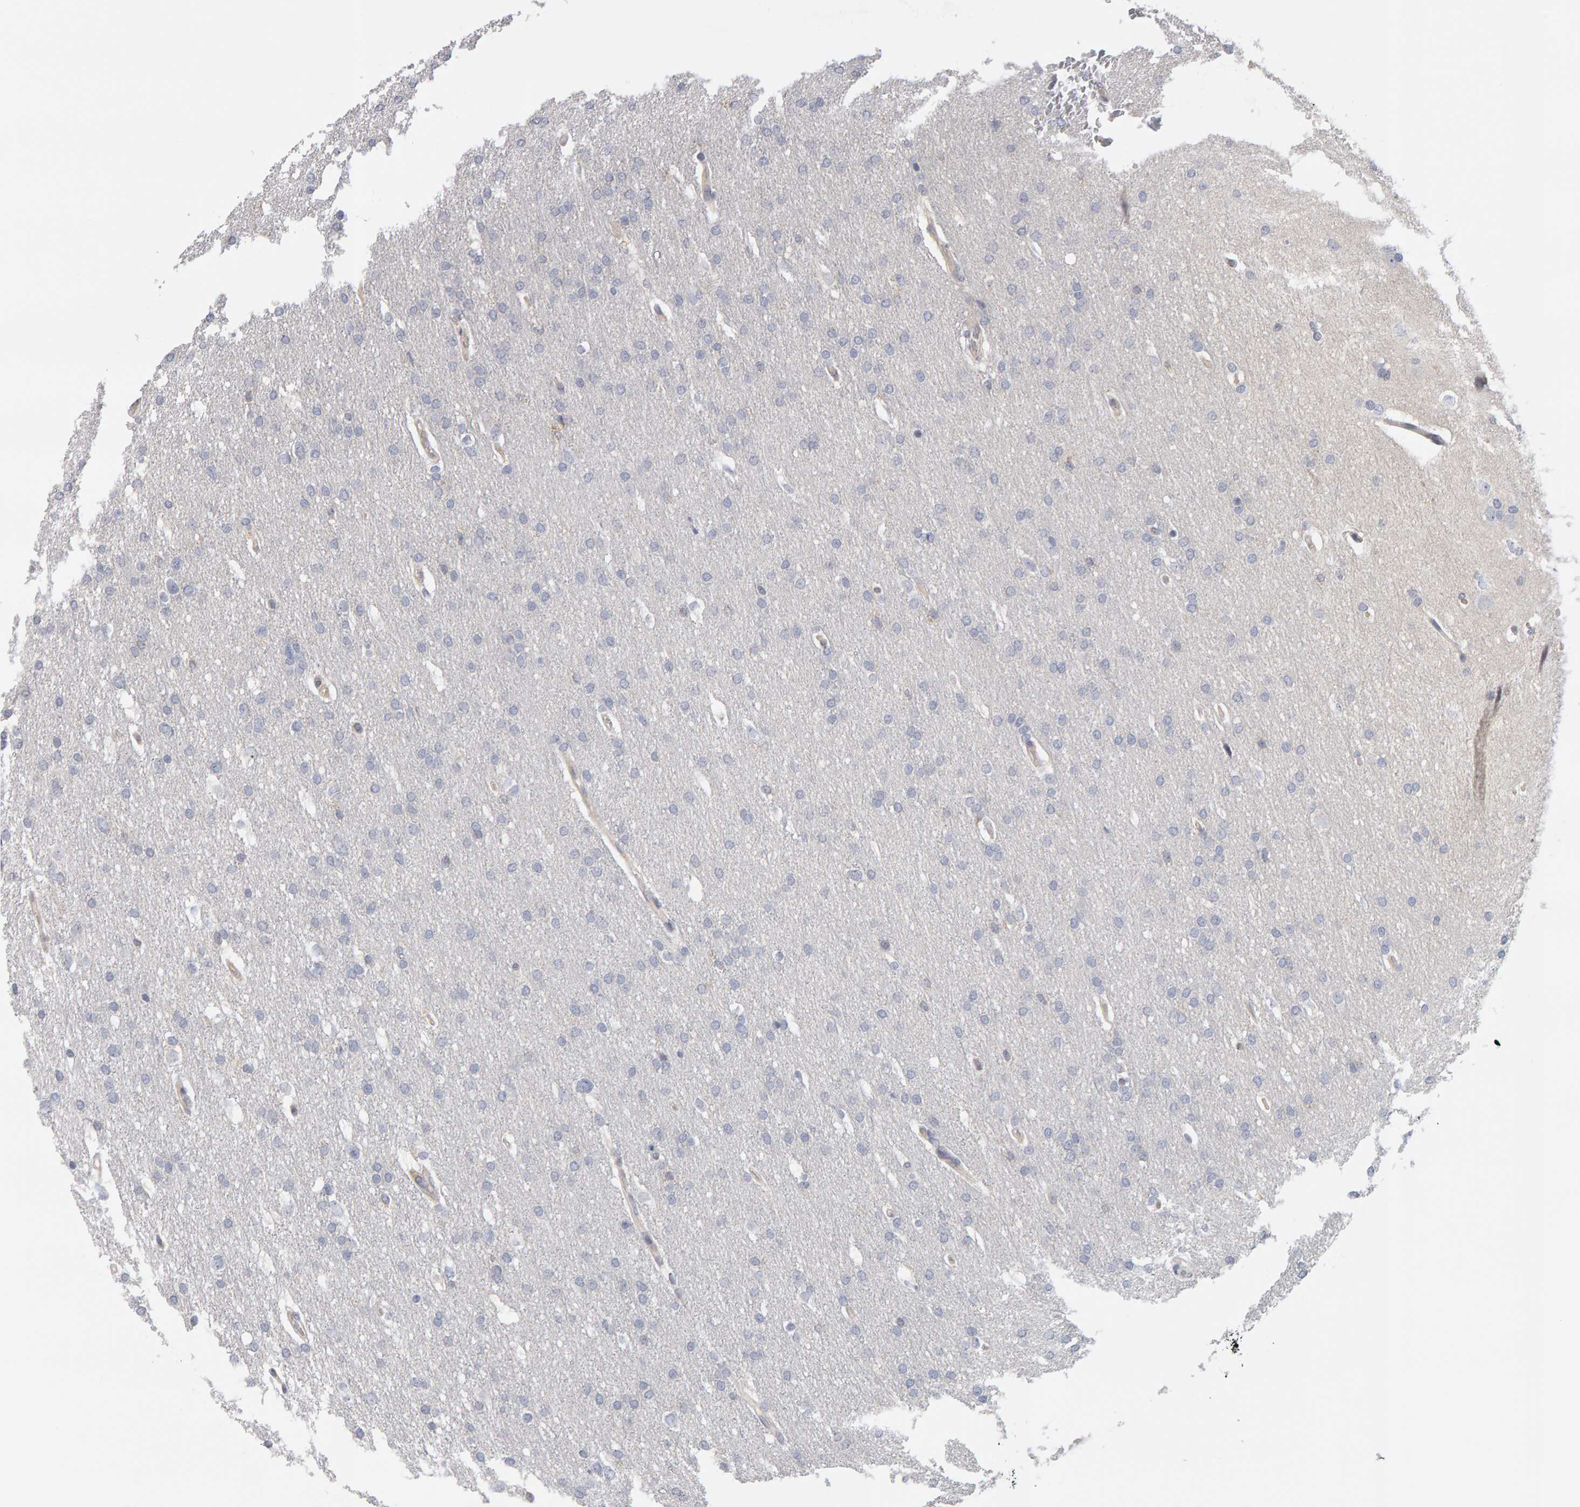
{"staining": {"intensity": "negative", "quantity": "none", "location": "none"}, "tissue": "glioma", "cell_type": "Tumor cells", "image_type": "cancer", "snomed": [{"axis": "morphology", "description": "Glioma, malignant, Low grade"}, {"axis": "topography", "description": "Brain"}], "caption": "Photomicrograph shows no protein positivity in tumor cells of glioma tissue.", "gene": "MSRA", "patient": {"sex": "female", "age": 37}}